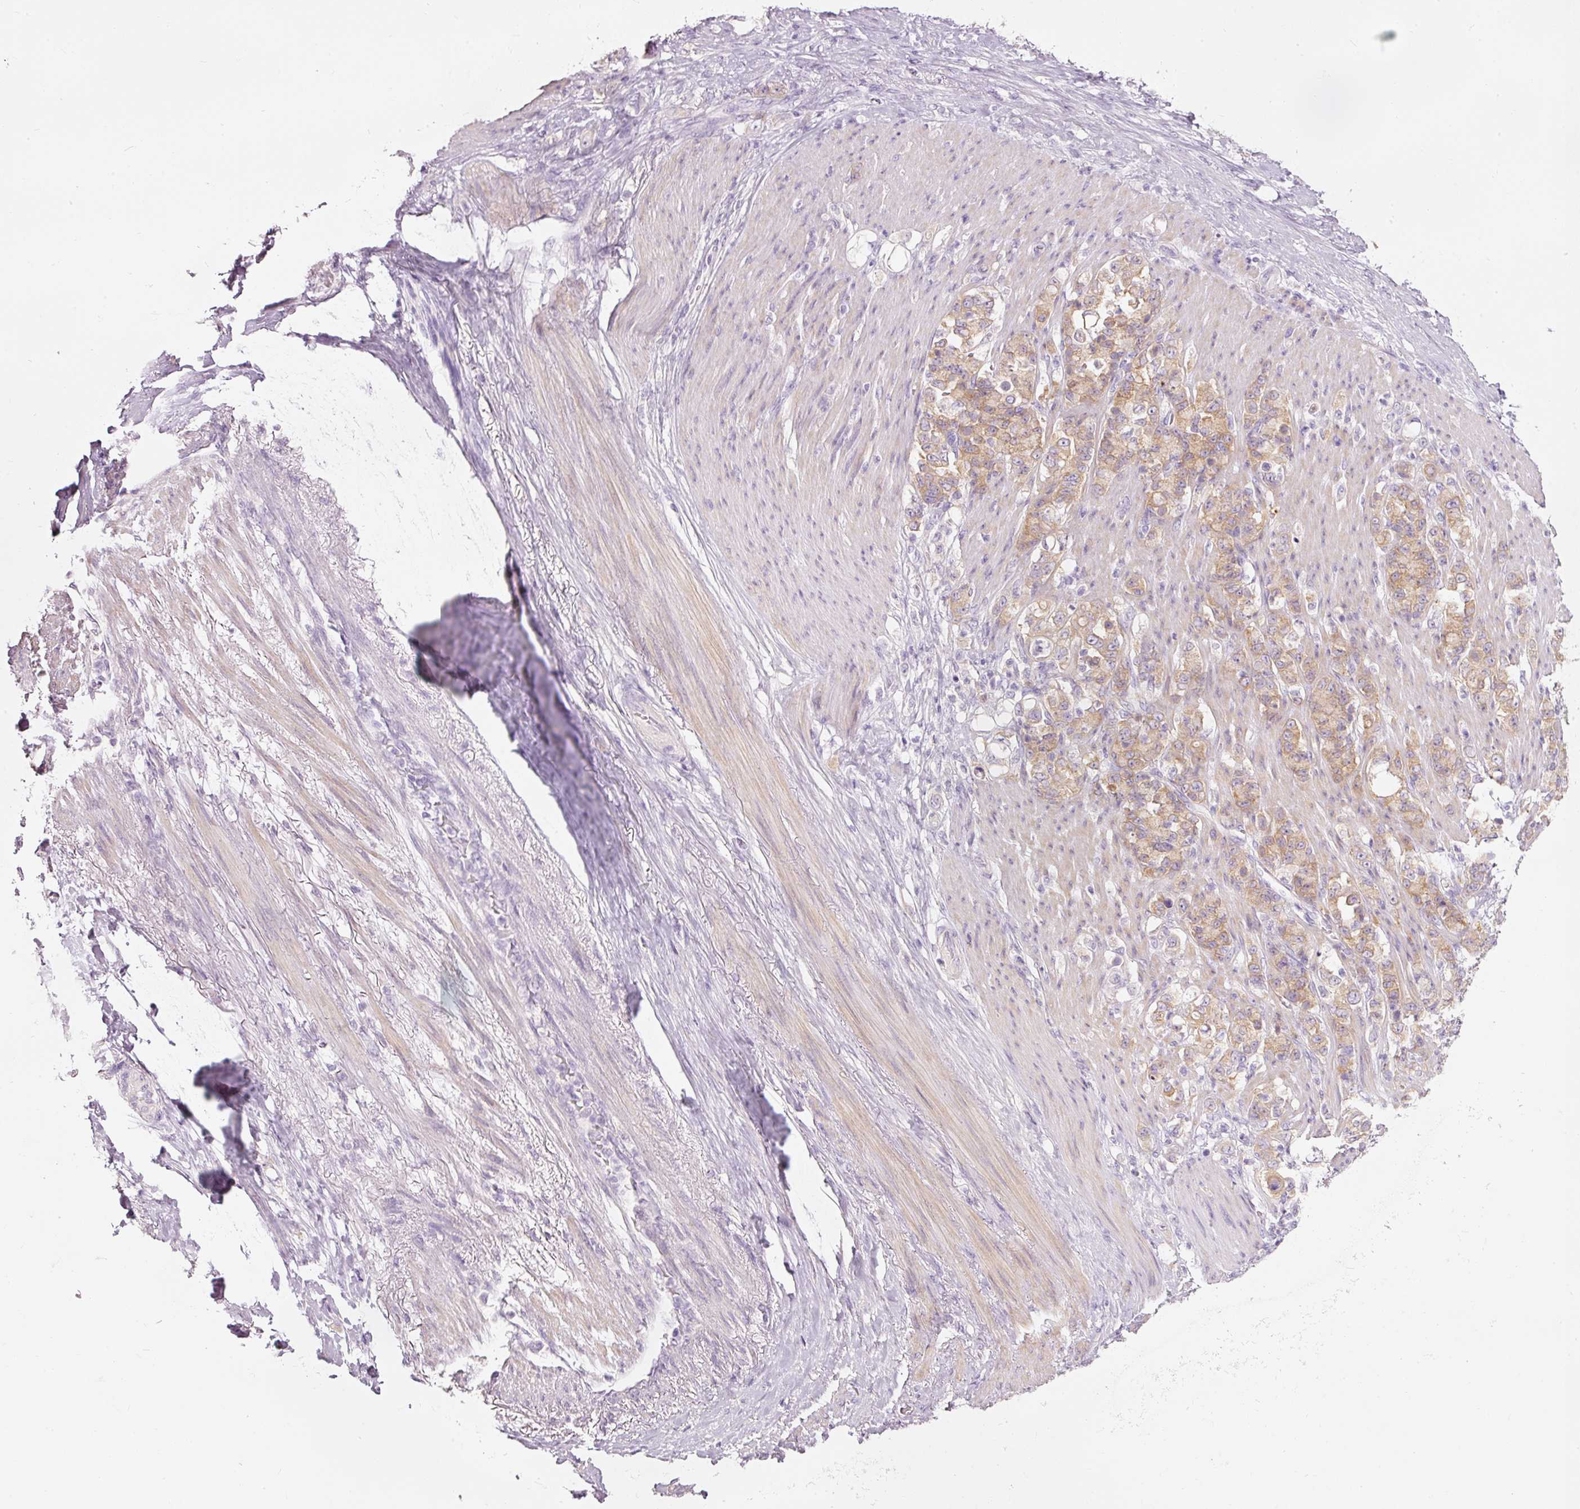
{"staining": {"intensity": "moderate", "quantity": ">75%", "location": "cytoplasmic/membranous"}, "tissue": "stomach cancer", "cell_type": "Tumor cells", "image_type": "cancer", "snomed": [{"axis": "morphology", "description": "Normal tissue, NOS"}, {"axis": "morphology", "description": "Adenocarcinoma, NOS"}, {"axis": "topography", "description": "Stomach"}], "caption": "About >75% of tumor cells in stomach adenocarcinoma reveal moderate cytoplasmic/membranous protein expression as visualized by brown immunohistochemical staining.", "gene": "PDXDC1", "patient": {"sex": "female", "age": 79}}